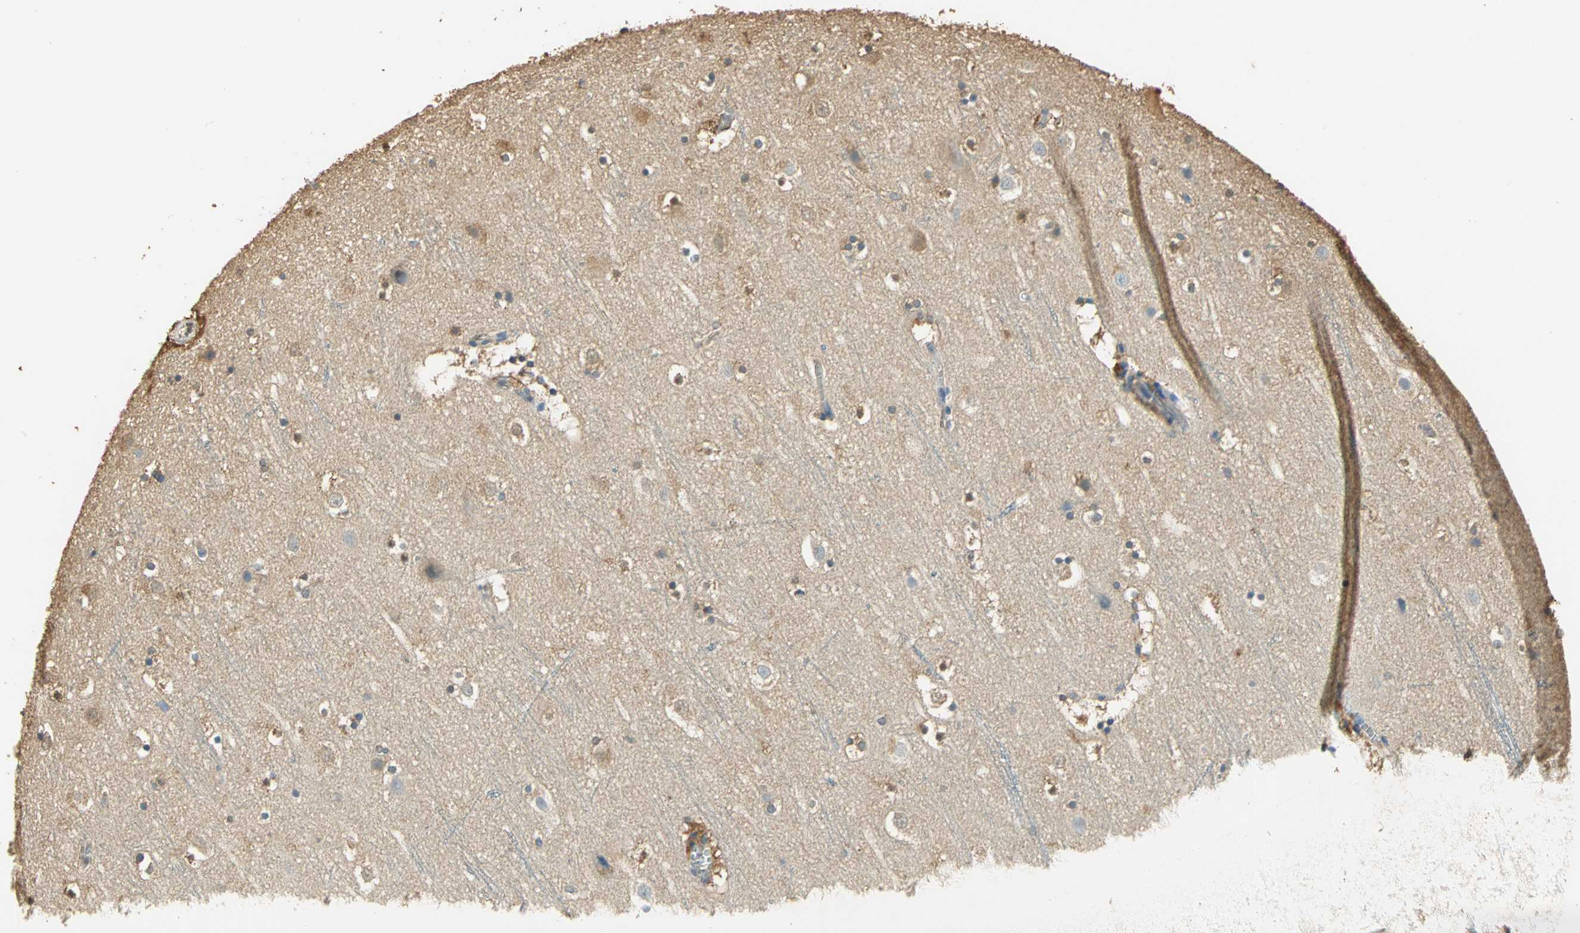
{"staining": {"intensity": "negative", "quantity": "none", "location": "none"}, "tissue": "cerebral cortex", "cell_type": "Endothelial cells", "image_type": "normal", "snomed": [{"axis": "morphology", "description": "Normal tissue, NOS"}, {"axis": "topography", "description": "Cerebral cortex"}], "caption": "Endothelial cells are negative for protein expression in benign human cerebral cortex.", "gene": "GAPDH", "patient": {"sex": "male", "age": 45}}